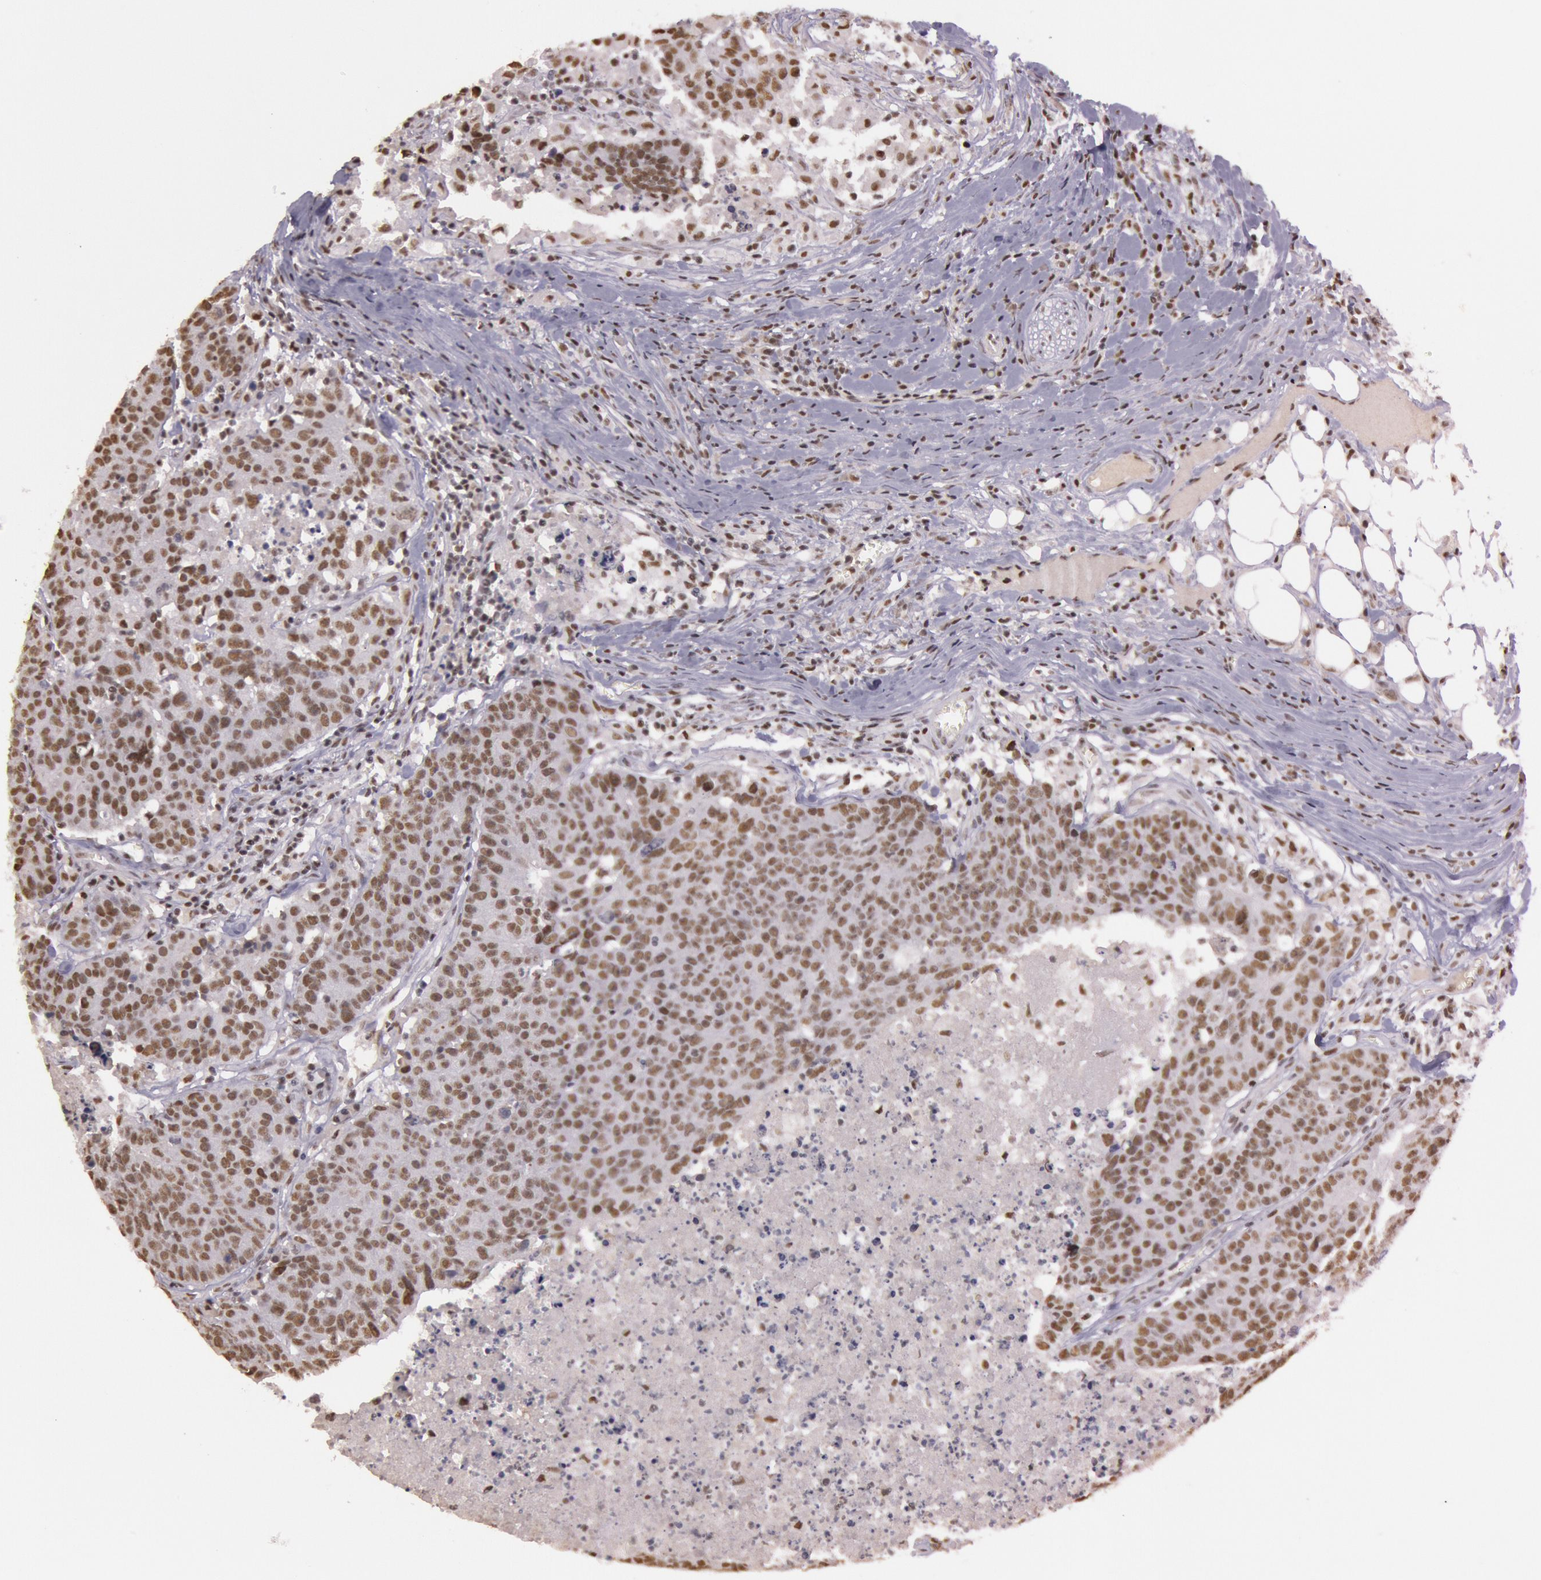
{"staining": {"intensity": "moderate", "quantity": ">75%", "location": "nuclear"}, "tissue": "colorectal cancer", "cell_type": "Tumor cells", "image_type": "cancer", "snomed": [{"axis": "morphology", "description": "Adenocarcinoma, NOS"}, {"axis": "topography", "description": "Colon"}], "caption": "Colorectal cancer was stained to show a protein in brown. There is medium levels of moderate nuclear positivity in about >75% of tumor cells.", "gene": "TASL", "patient": {"sex": "female", "age": 53}}